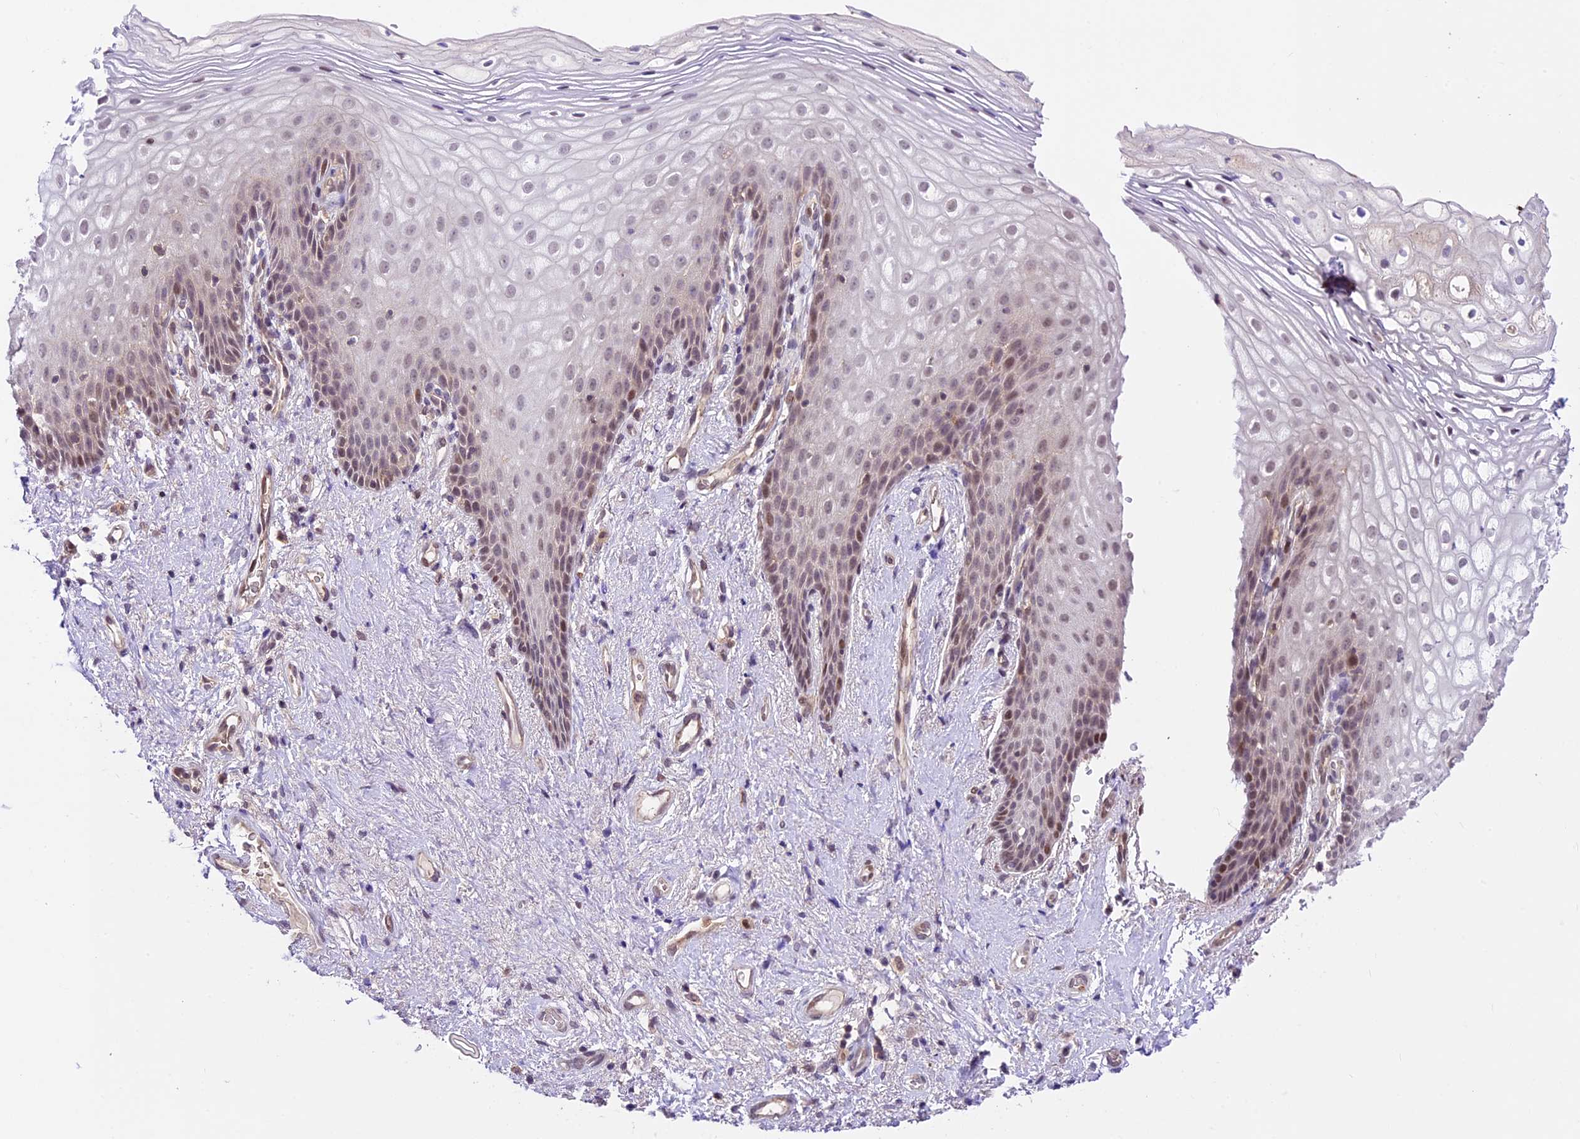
{"staining": {"intensity": "moderate", "quantity": "<25%", "location": "nuclear"}, "tissue": "vagina", "cell_type": "Squamous epithelial cells", "image_type": "normal", "snomed": [{"axis": "morphology", "description": "Normal tissue, NOS"}, {"axis": "topography", "description": "Vagina"}], "caption": "This photomicrograph reveals normal vagina stained with immunohistochemistry to label a protein in brown. The nuclear of squamous epithelial cells show moderate positivity for the protein. Nuclei are counter-stained blue.", "gene": "SHKBP1", "patient": {"sex": "female", "age": 60}}